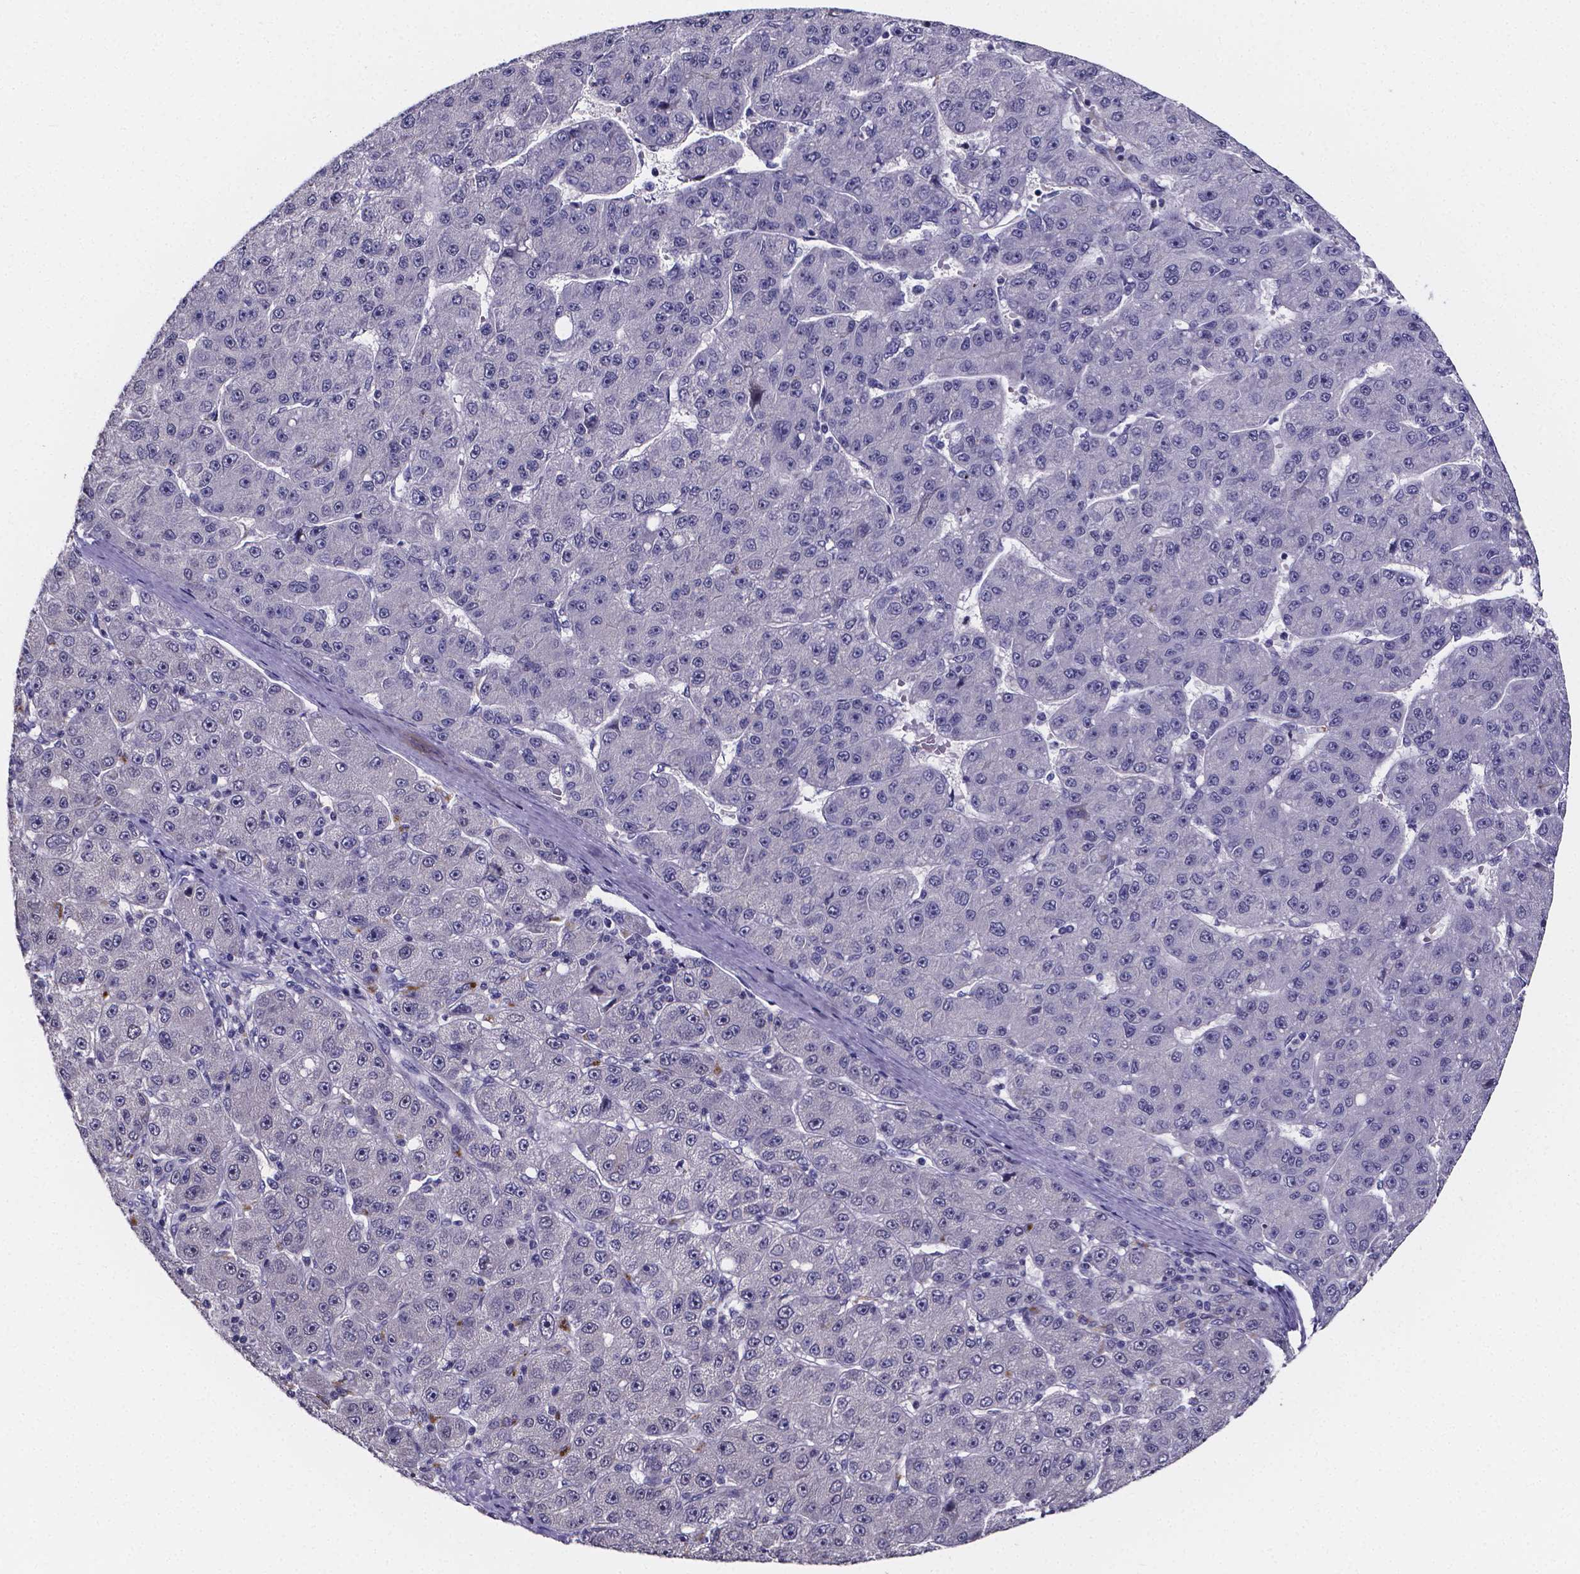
{"staining": {"intensity": "negative", "quantity": "none", "location": "none"}, "tissue": "liver cancer", "cell_type": "Tumor cells", "image_type": "cancer", "snomed": [{"axis": "morphology", "description": "Carcinoma, Hepatocellular, NOS"}, {"axis": "topography", "description": "Liver"}], "caption": "Hepatocellular carcinoma (liver) was stained to show a protein in brown. There is no significant staining in tumor cells.", "gene": "IZUMO1", "patient": {"sex": "male", "age": 67}}